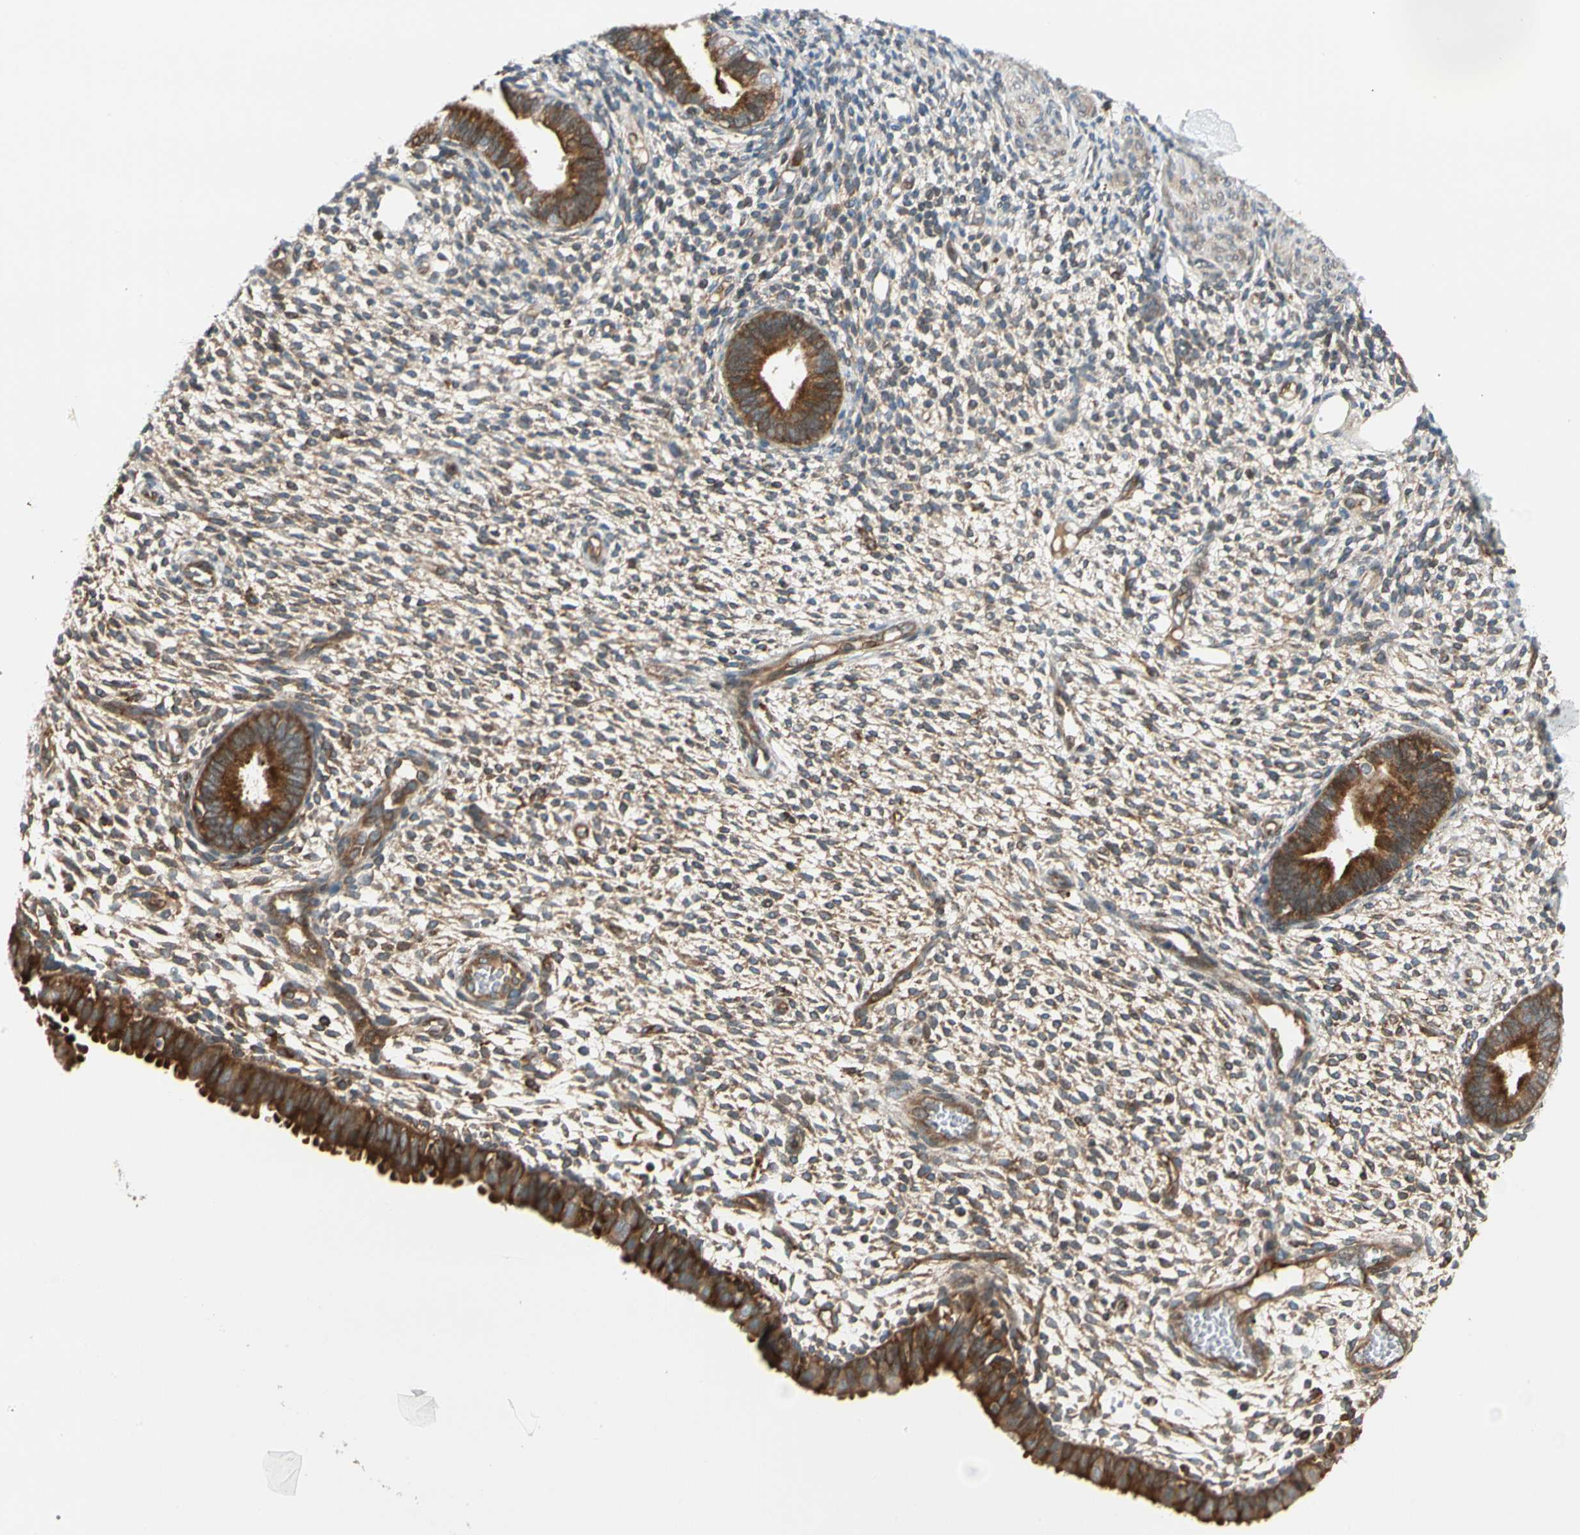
{"staining": {"intensity": "moderate", "quantity": "<25%", "location": "cytoplasmic/membranous"}, "tissue": "endometrium", "cell_type": "Cells in endometrial stroma", "image_type": "normal", "snomed": [{"axis": "morphology", "description": "Normal tissue, NOS"}, {"axis": "topography", "description": "Endometrium"}], "caption": "Immunohistochemistry (IHC) image of unremarkable endometrium: human endometrium stained using immunohistochemistry reveals low levels of moderate protein expression localized specifically in the cytoplasmic/membranous of cells in endometrial stroma, appearing as a cytoplasmic/membranous brown color.", "gene": "TRIO", "patient": {"sex": "female", "age": 61}}